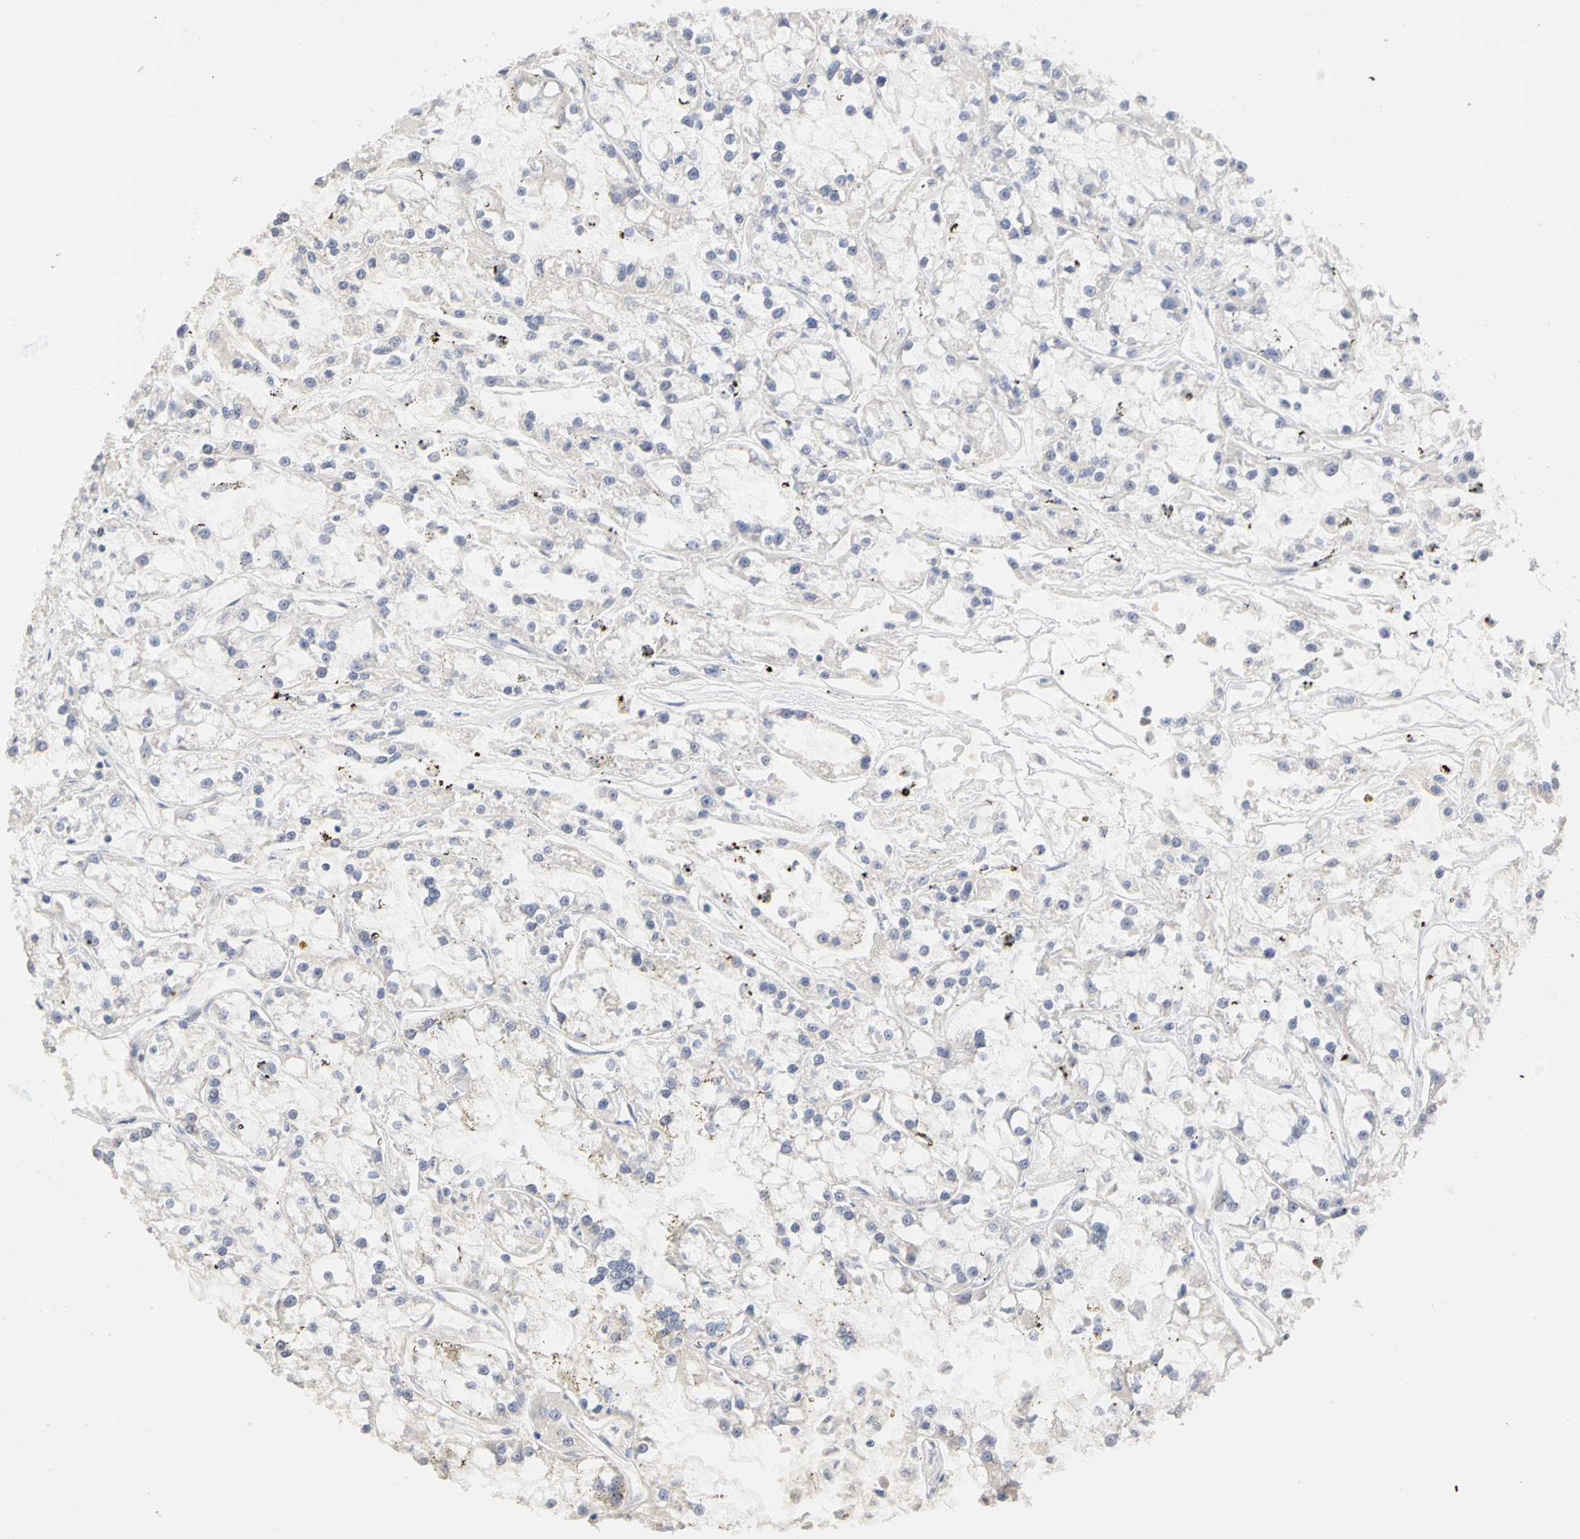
{"staining": {"intensity": "negative", "quantity": "none", "location": "none"}, "tissue": "renal cancer", "cell_type": "Tumor cells", "image_type": "cancer", "snomed": [{"axis": "morphology", "description": "Adenocarcinoma, NOS"}, {"axis": "topography", "description": "Kidney"}], "caption": "Renal adenocarcinoma was stained to show a protein in brown. There is no significant positivity in tumor cells.", "gene": "PGR", "patient": {"sex": "female", "age": 52}}